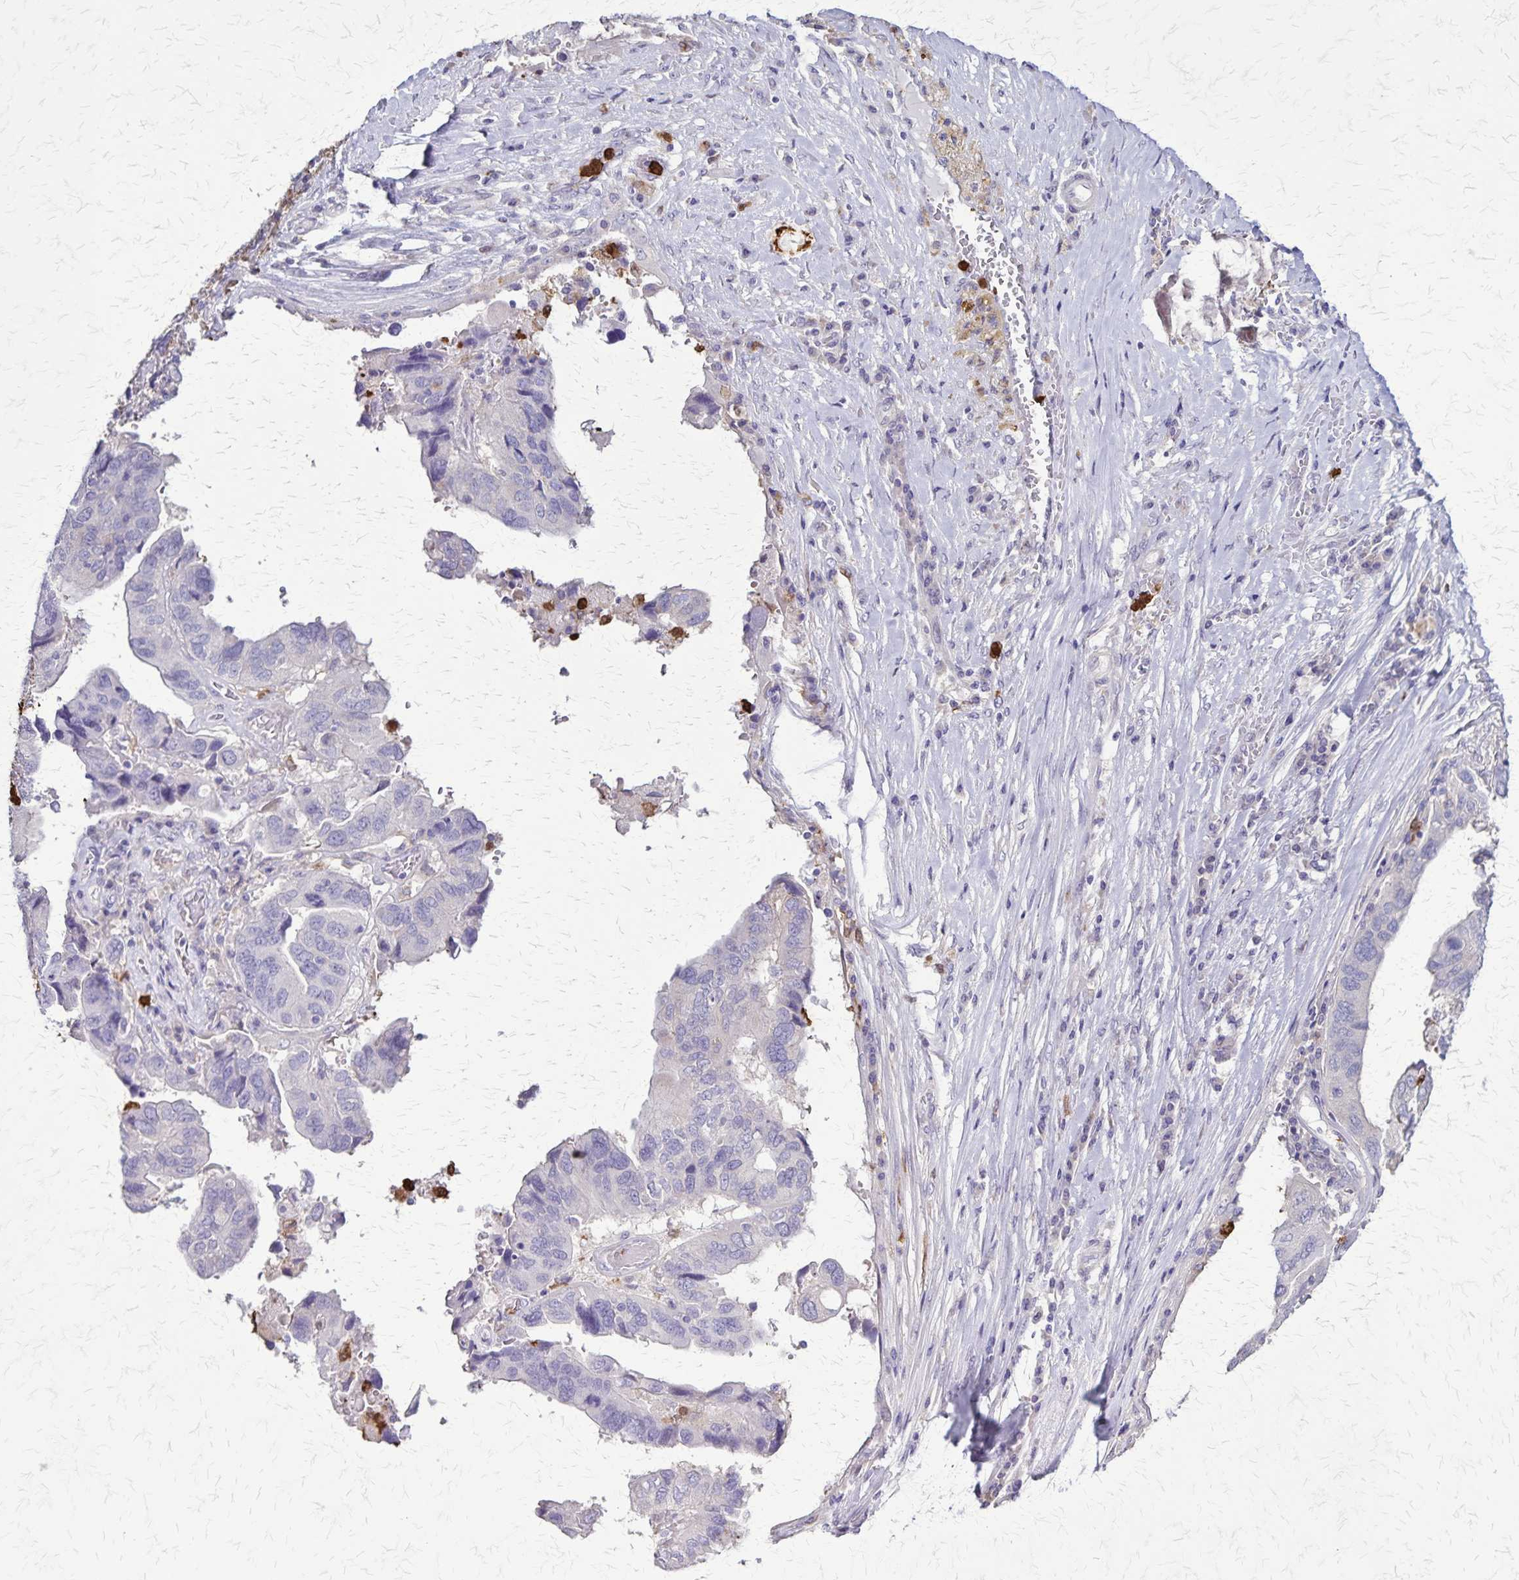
{"staining": {"intensity": "negative", "quantity": "none", "location": "none"}, "tissue": "ovarian cancer", "cell_type": "Tumor cells", "image_type": "cancer", "snomed": [{"axis": "morphology", "description": "Cystadenocarcinoma, serous, NOS"}, {"axis": "topography", "description": "Ovary"}], "caption": "Tumor cells show no significant expression in serous cystadenocarcinoma (ovarian).", "gene": "ULBP3", "patient": {"sex": "female", "age": 79}}